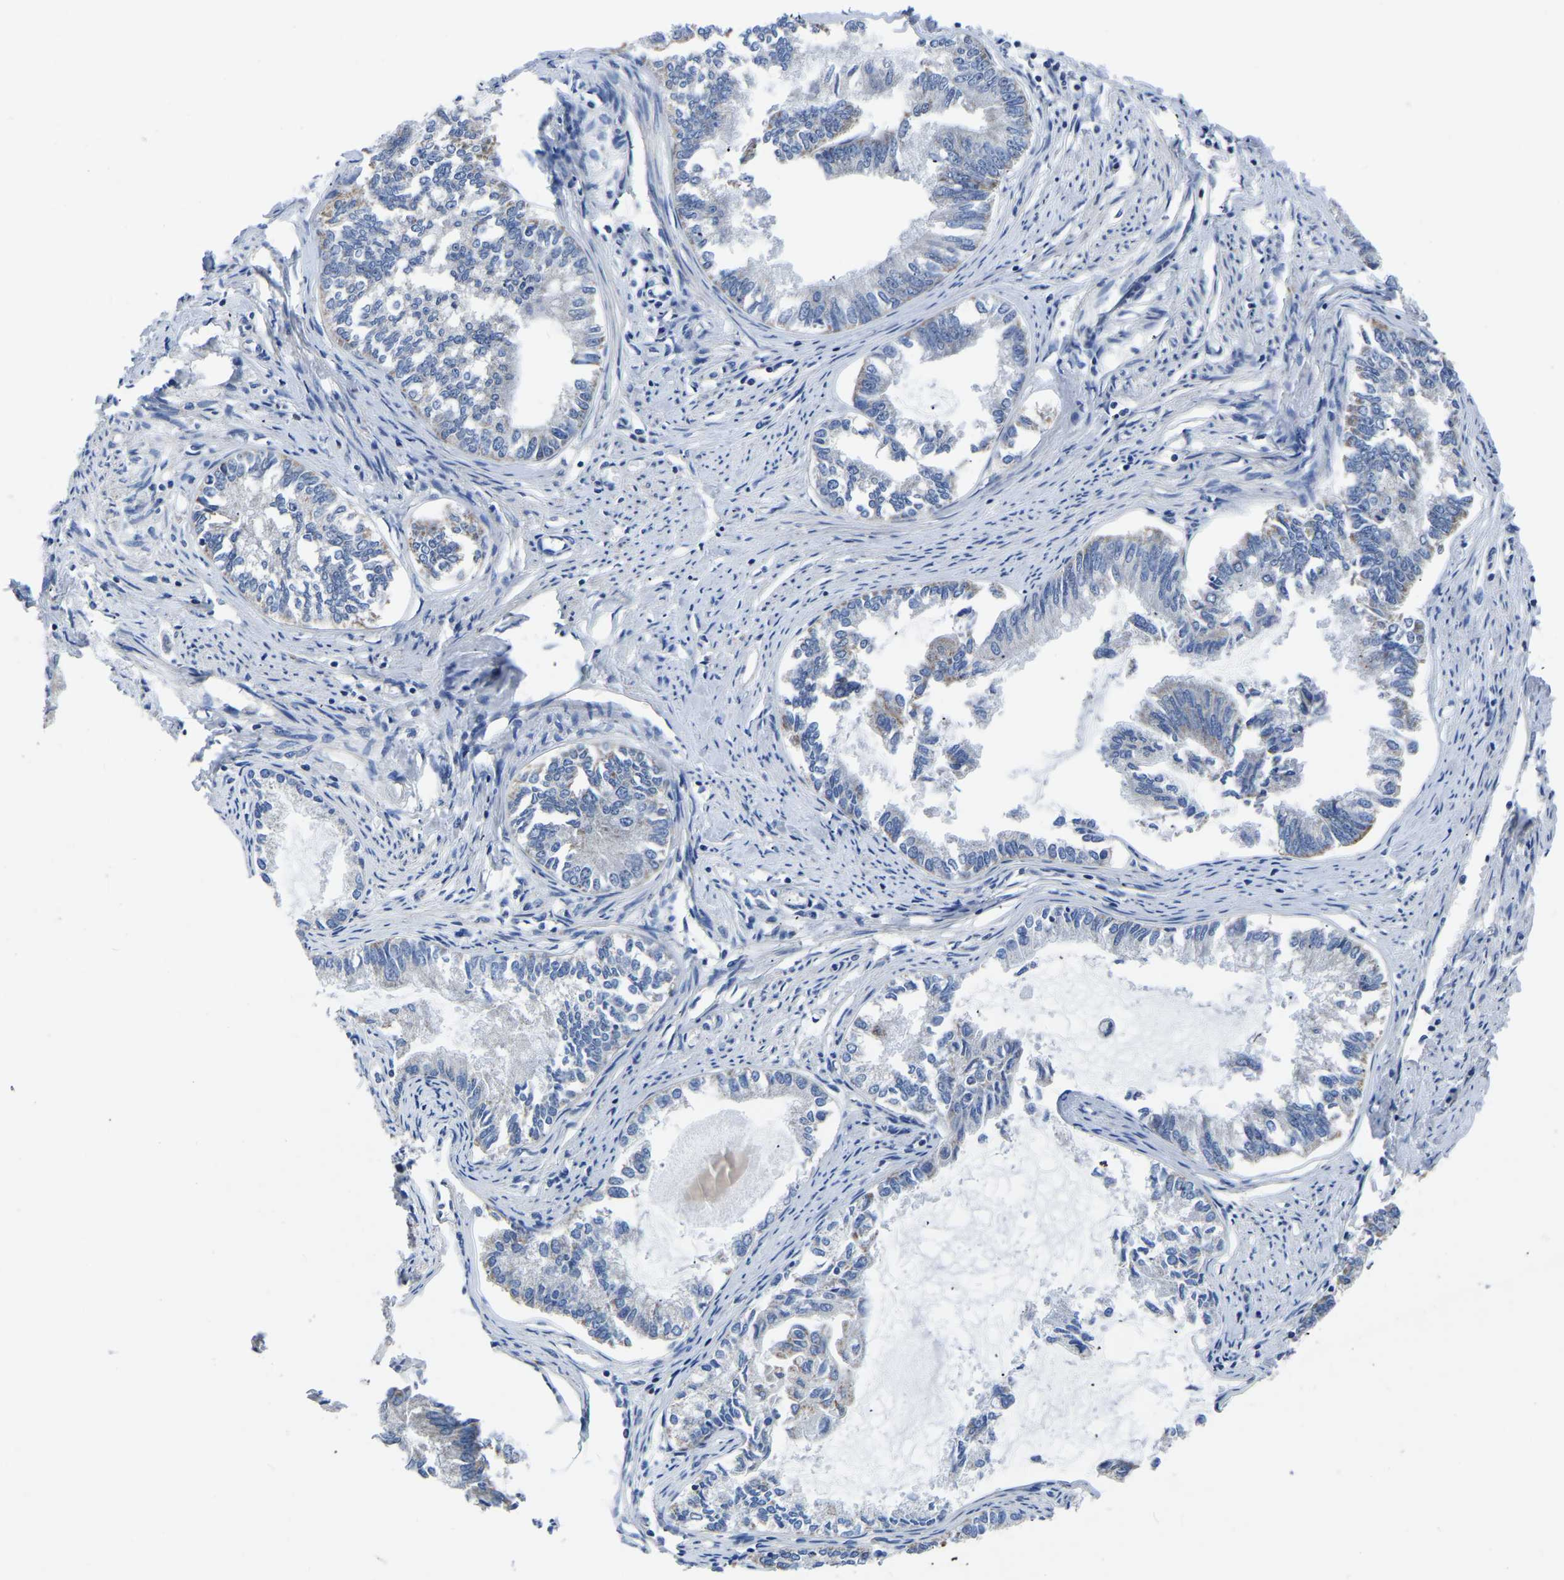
{"staining": {"intensity": "negative", "quantity": "none", "location": "none"}, "tissue": "endometrial cancer", "cell_type": "Tumor cells", "image_type": "cancer", "snomed": [{"axis": "morphology", "description": "Adenocarcinoma, NOS"}, {"axis": "topography", "description": "Endometrium"}], "caption": "Endometrial cancer (adenocarcinoma) was stained to show a protein in brown. There is no significant expression in tumor cells.", "gene": "FGD5", "patient": {"sex": "female", "age": 86}}